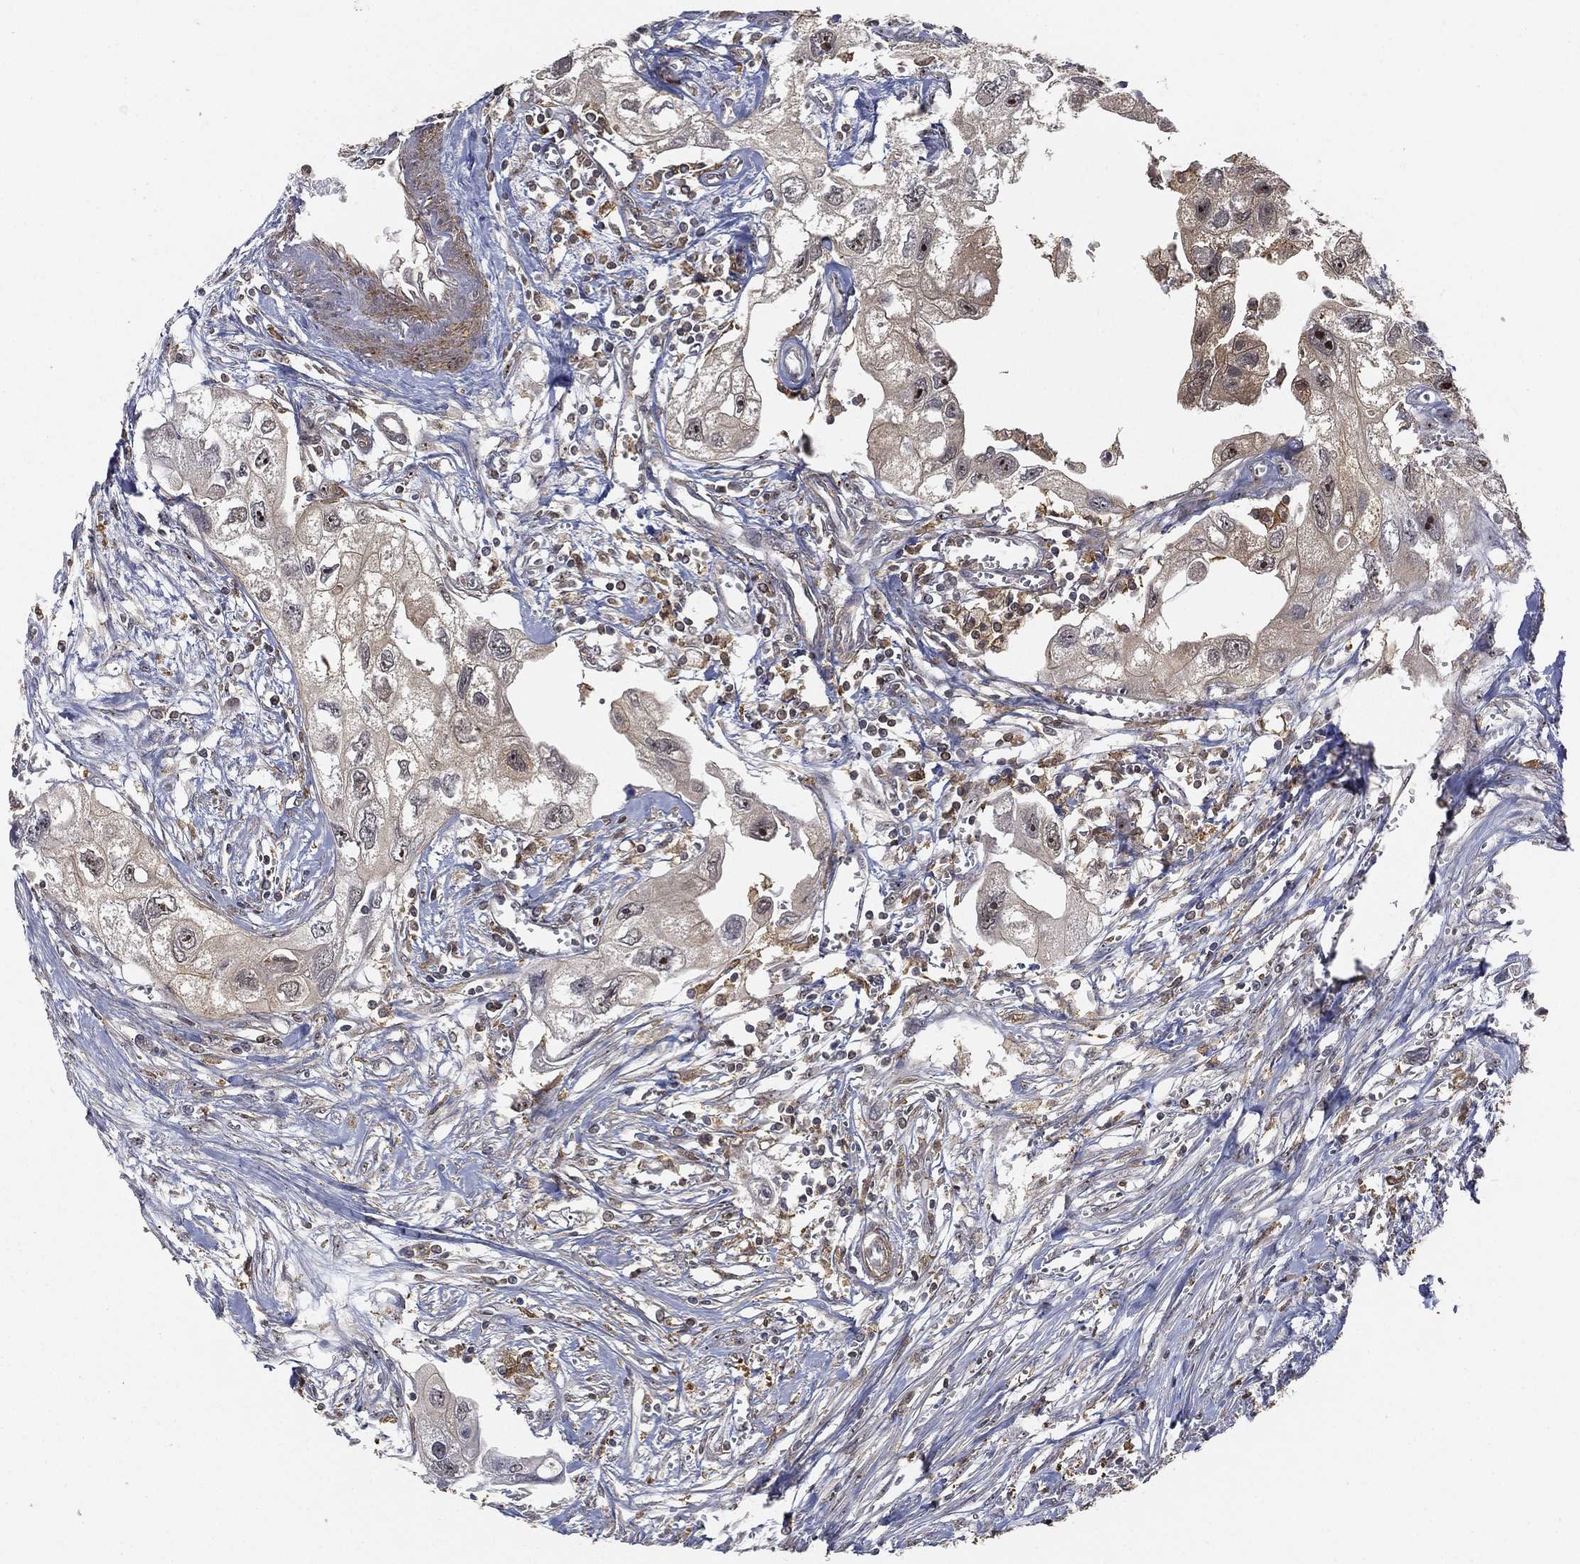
{"staining": {"intensity": "negative", "quantity": "none", "location": "none"}, "tissue": "urothelial cancer", "cell_type": "Tumor cells", "image_type": "cancer", "snomed": [{"axis": "morphology", "description": "Urothelial carcinoma, High grade"}, {"axis": "topography", "description": "Urinary bladder"}], "caption": "This is a micrograph of immunohistochemistry (IHC) staining of urothelial carcinoma (high-grade), which shows no staining in tumor cells.", "gene": "CRYL1", "patient": {"sex": "male", "age": 59}}